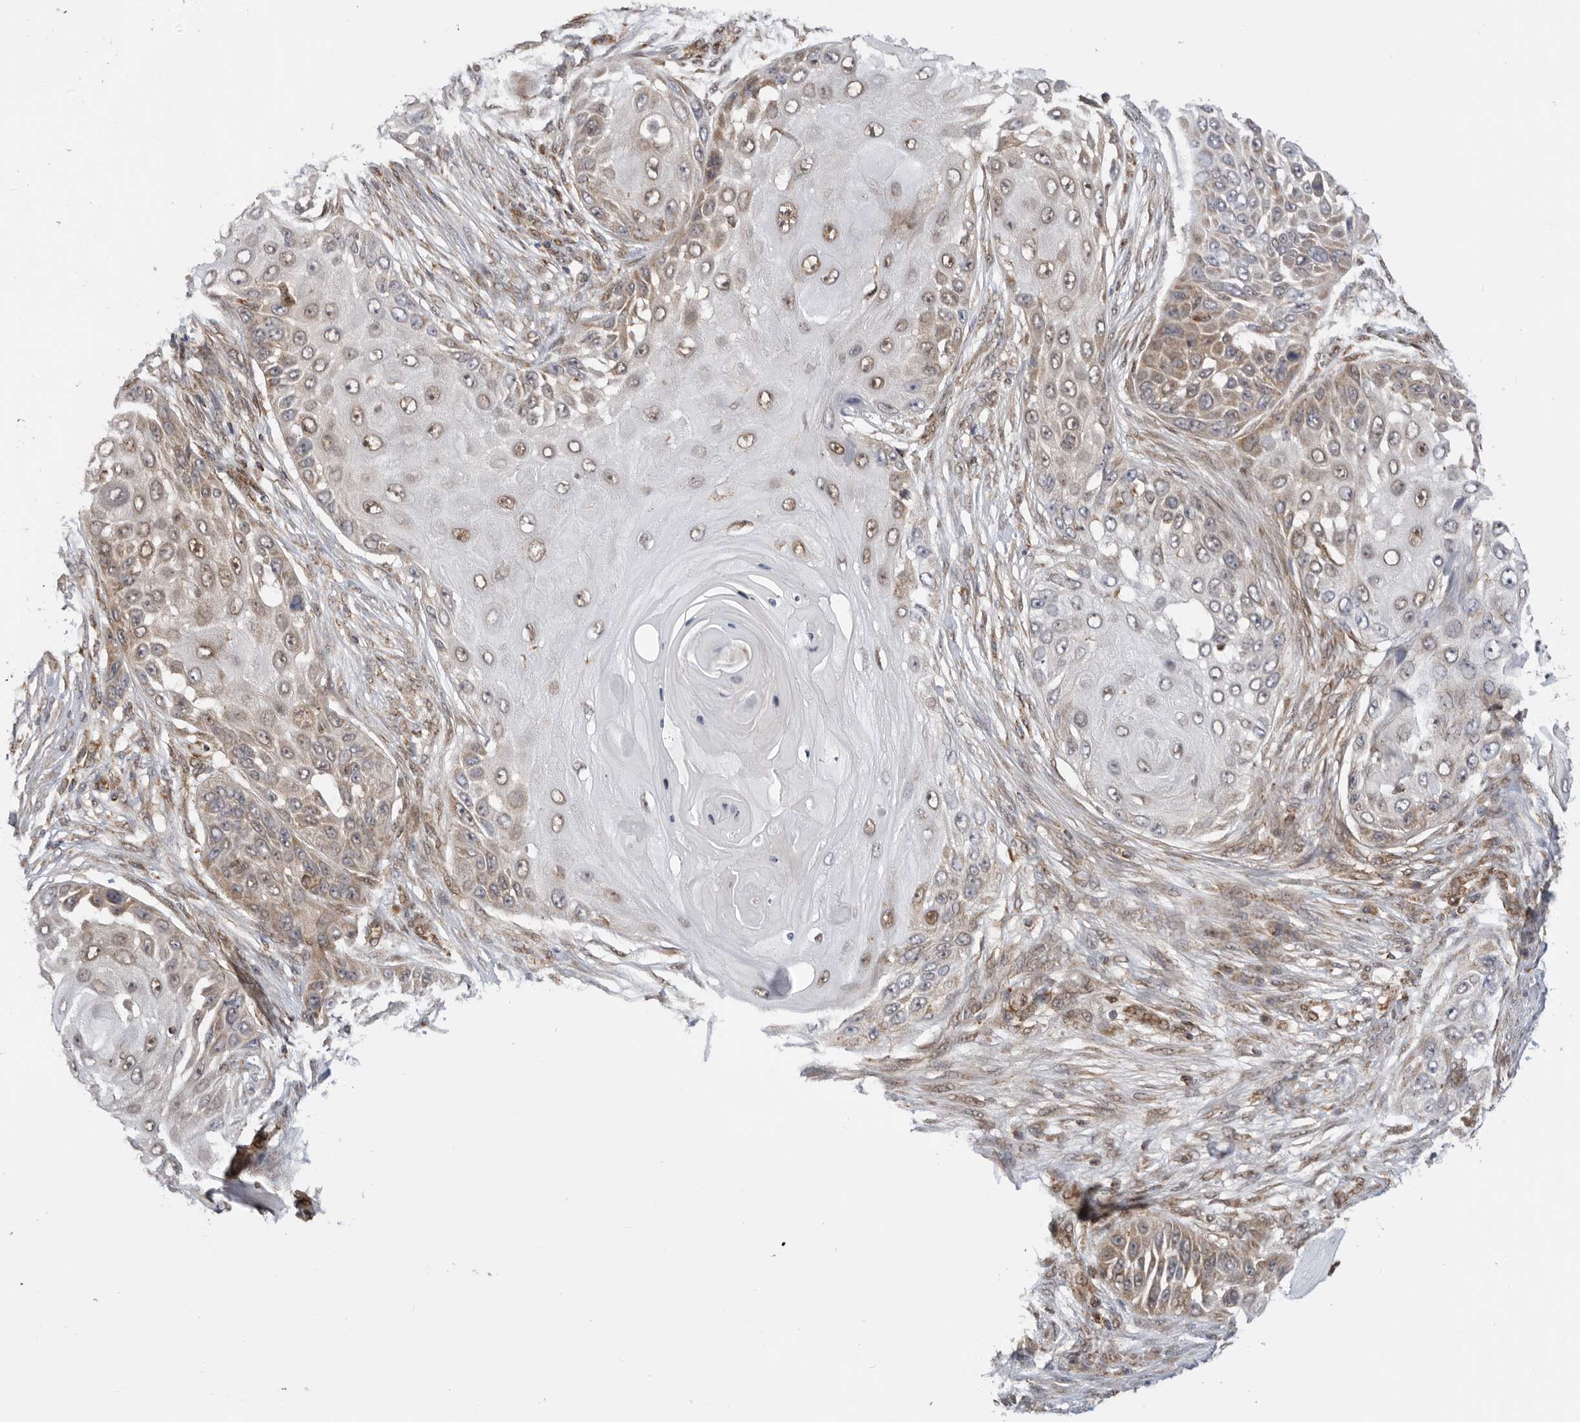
{"staining": {"intensity": "weak", "quantity": "25%-75%", "location": "cytoplasmic/membranous"}, "tissue": "skin cancer", "cell_type": "Tumor cells", "image_type": "cancer", "snomed": [{"axis": "morphology", "description": "Squamous cell carcinoma, NOS"}, {"axis": "topography", "description": "Skin"}], "caption": "Skin cancer (squamous cell carcinoma) stained with immunohistochemistry (IHC) demonstrates weak cytoplasmic/membranous staining in approximately 25%-75% of tumor cells.", "gene": "DCAF8", "patient": {"sex": "female", "age": 44}}